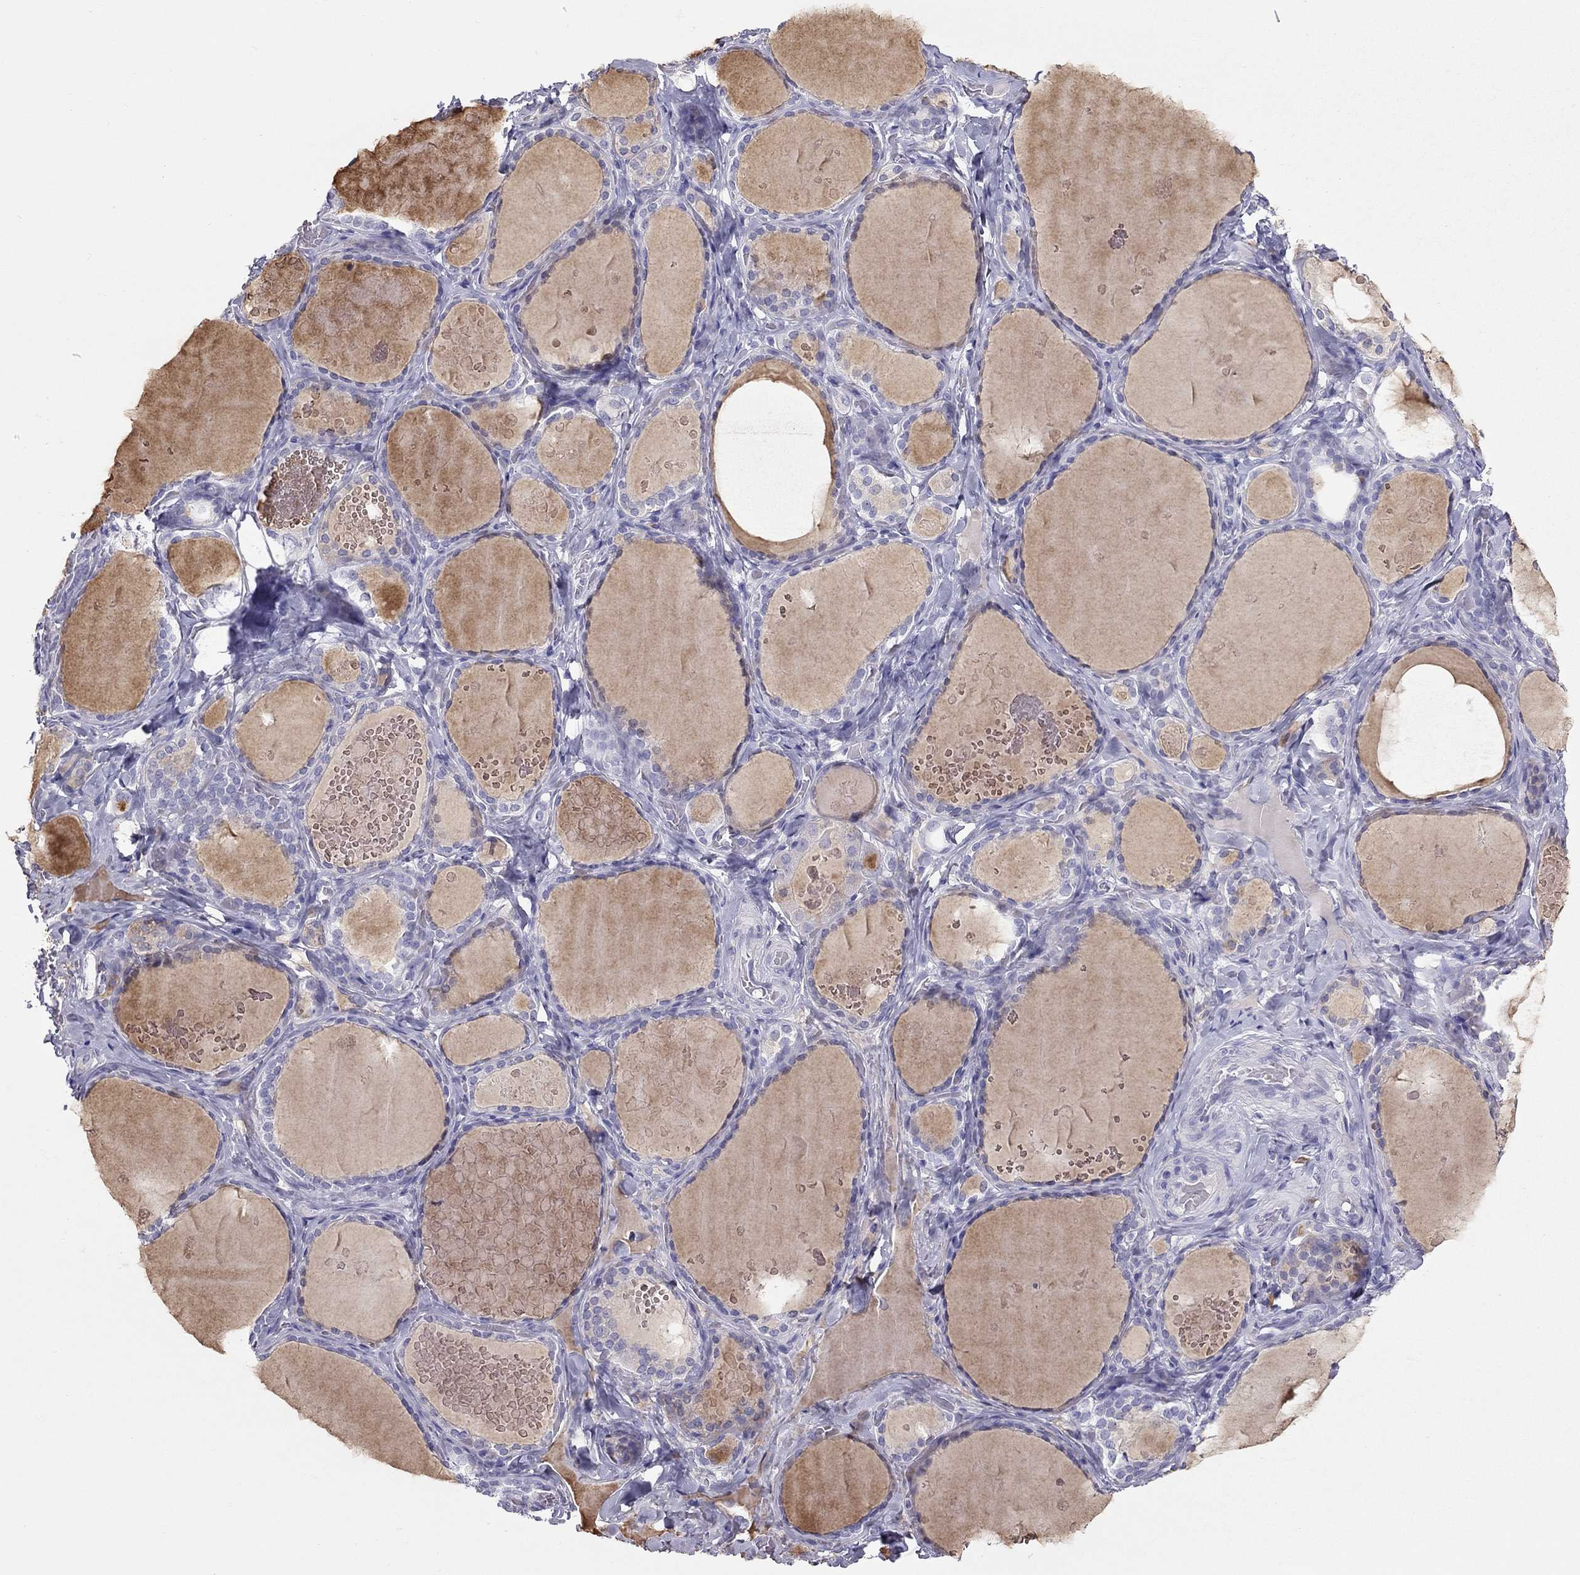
{"staining": {"intensity": "negative", "quantity": "none", "location": "none"}, "tissue": "thyroid gland", "cell_type": "Glandular cells", "image_type": "normal", "snomed": [{"axis": "morphology", "description": "Normal tissue, NOS"}, {"axis": "topography", "description": "Thyroid gland"}], "caption": "This is an IHC histopathology image of unremarkable thyroid gland. There is no positivity in glandular cells.", "gene": "IL17REL", "patient": {"sex": "female", "age": 56}}